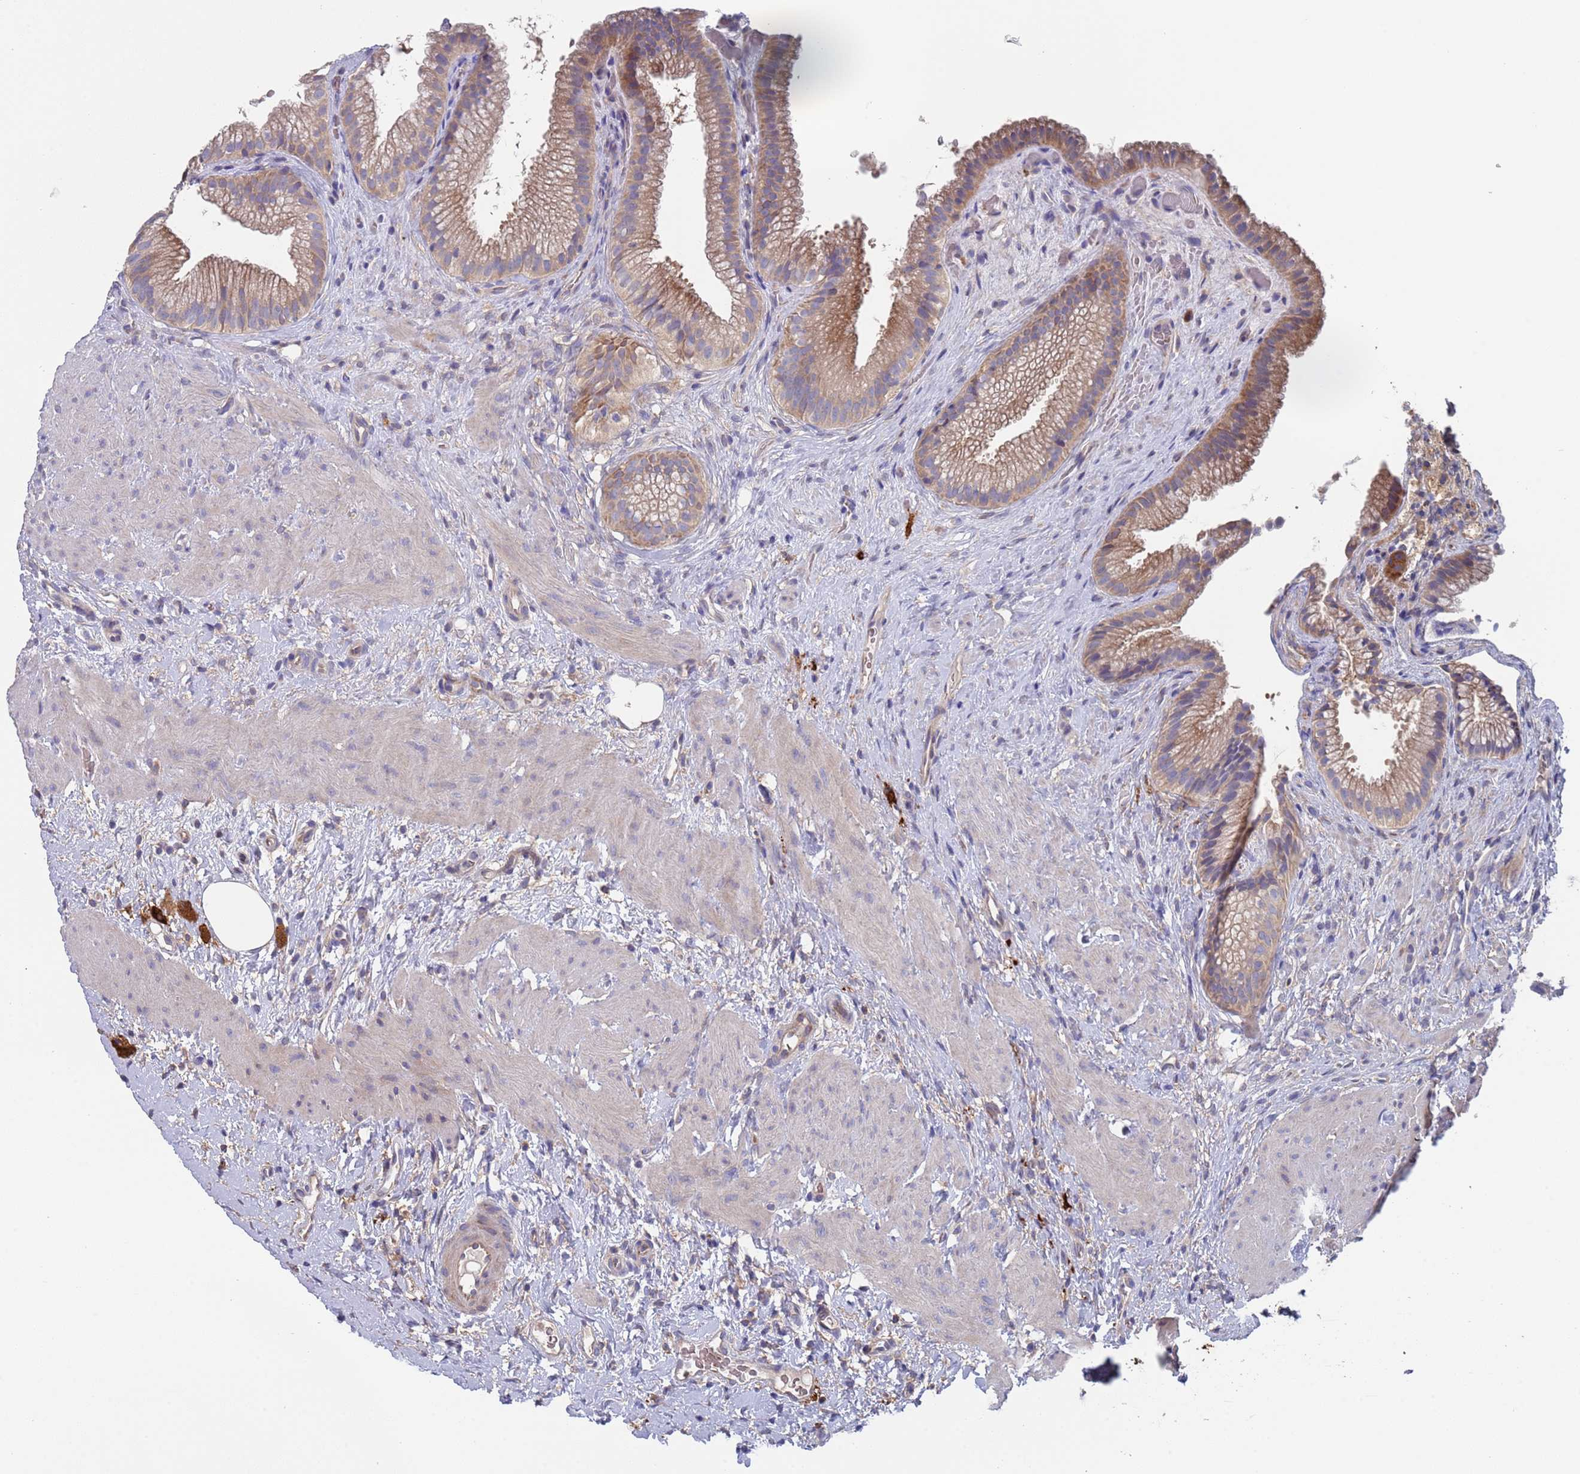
{"staining": {"intensity": "moderate", "quantity": ">75%", "location": "cytoplasmic/membranous"}, "tissue": "gallbladder", "cell_type": "Glandular cells", "image_type": "normal", "snomed": [{"axis": "morphology", "description": "Normal tissue, NOS"}, {"axis": "topography", "description": "Gallbladder"}], "caption": "Moderate cytoplasmic/membranous positivity is present in approximately >75% of glandular cells in normal gallbladder.", "gene": "MALRD1", "patient": {"sex": "female", "age": 64}}